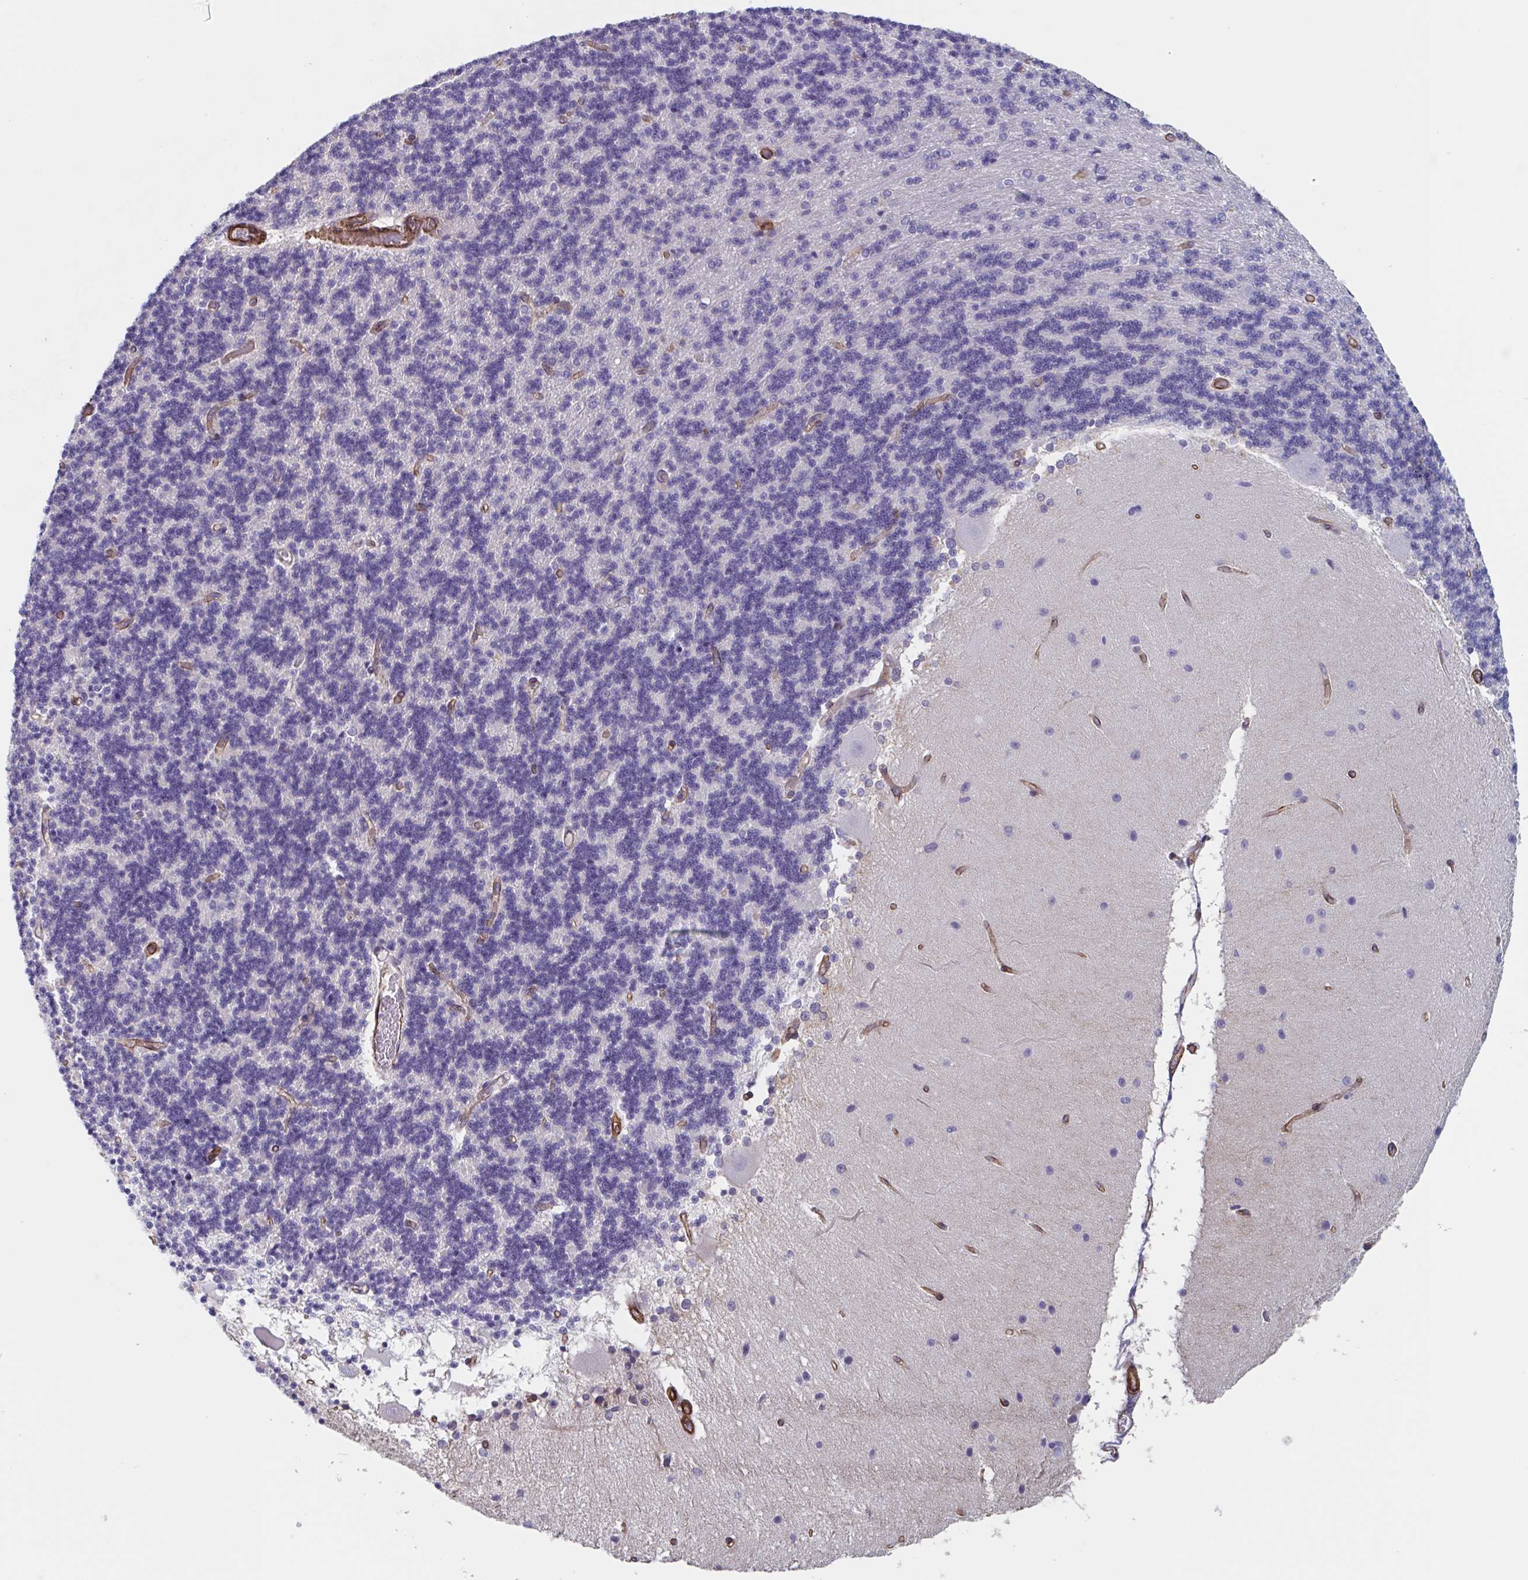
{"staining": {"intensity": "negative", "quantity": "none", "location": "none"}, "tissue": "cerebellum", "cell_type": "Cells in granular layer", "image_type": "normal", "snomed": [{"axis": "morphology", "description": "Normal tissue, NOS"}, {"axis": "topography", "description": "Cerebellum"}], "caption": "Immunohistochemistry micrograph of unremarkable cerebellum stained for a protein (brown), which exhibits no staining in cells in granular layer.", "gene": "CITED4", "patient": {"sex": "female", "age": 54}}